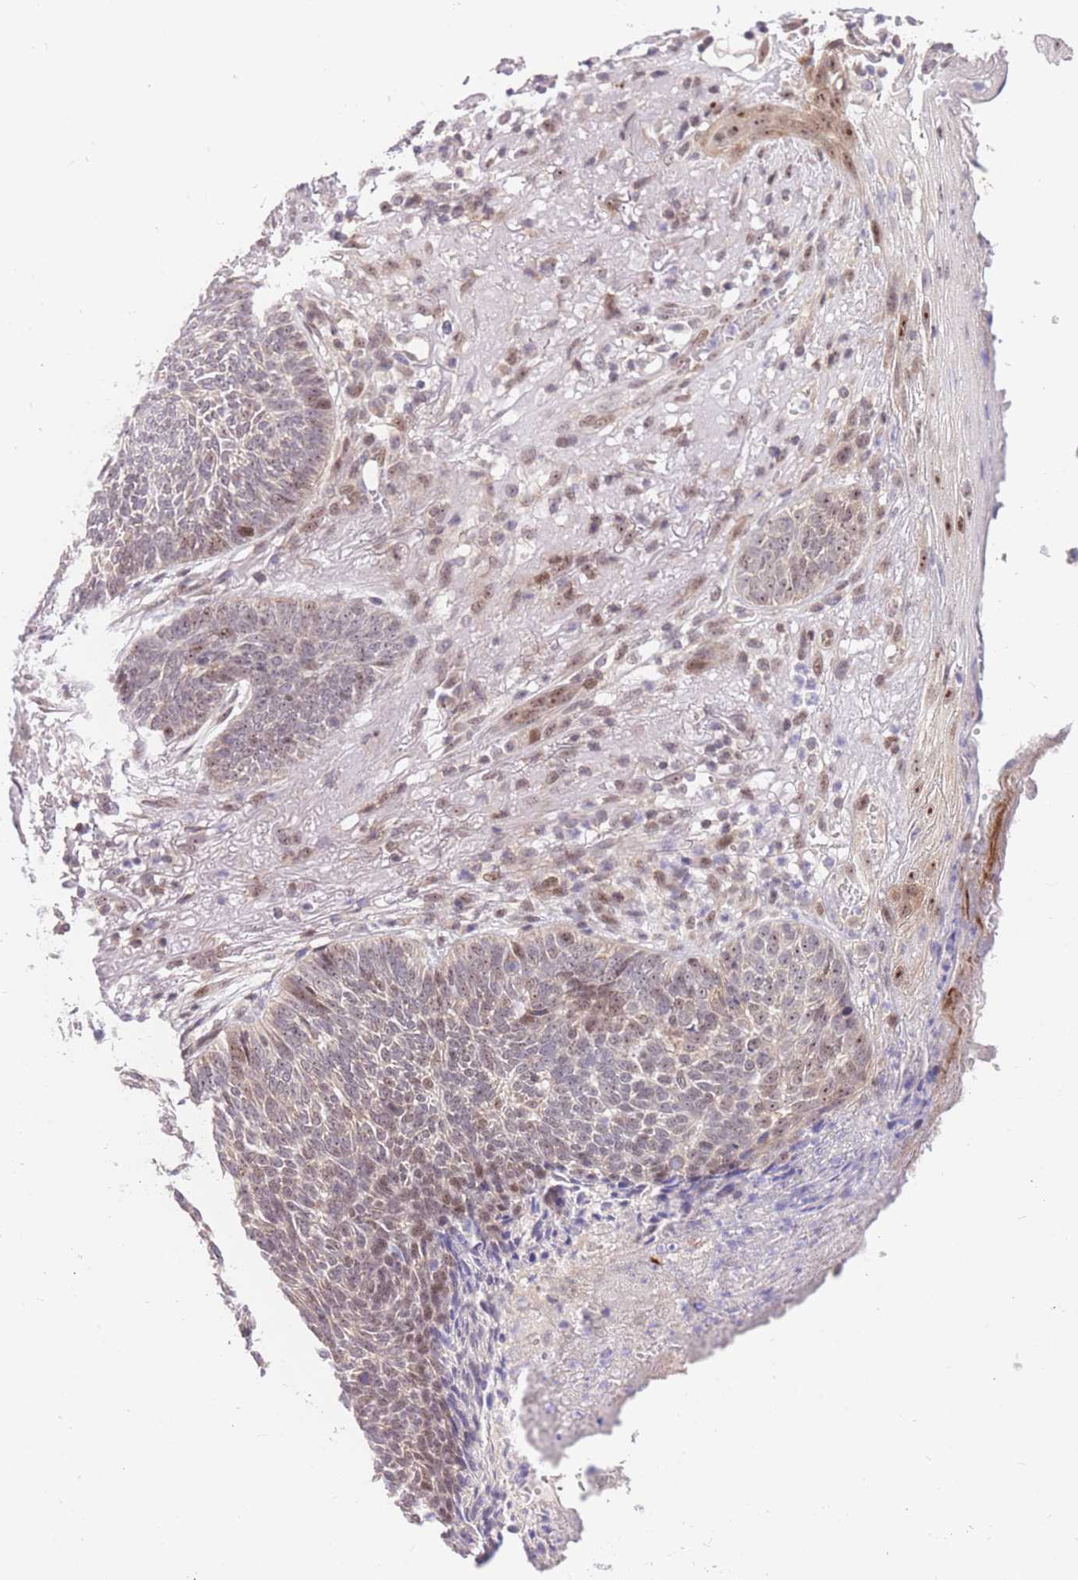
{"staining": {"intensity": "weak", "quantity": "<25%", "location": "cytoplasmic/membranous"}, "tissue": "skin cancer", "cell_type": "Tumor cells", "image_type": "cancer", "snomed": [{"axis": "morphology", "description": "Normal tissue, NOS"}, {"axis": "morphology", "description": "Basal cell carcinoma"}, {"axis": "topography", "description": "Skin"}], "caption": "Histopathology image shows no significant protein staining in tumor cells of basal cell carcinoma (skin).", "gene": "STK39", "patient": {"sex": "male", "age": 64}}